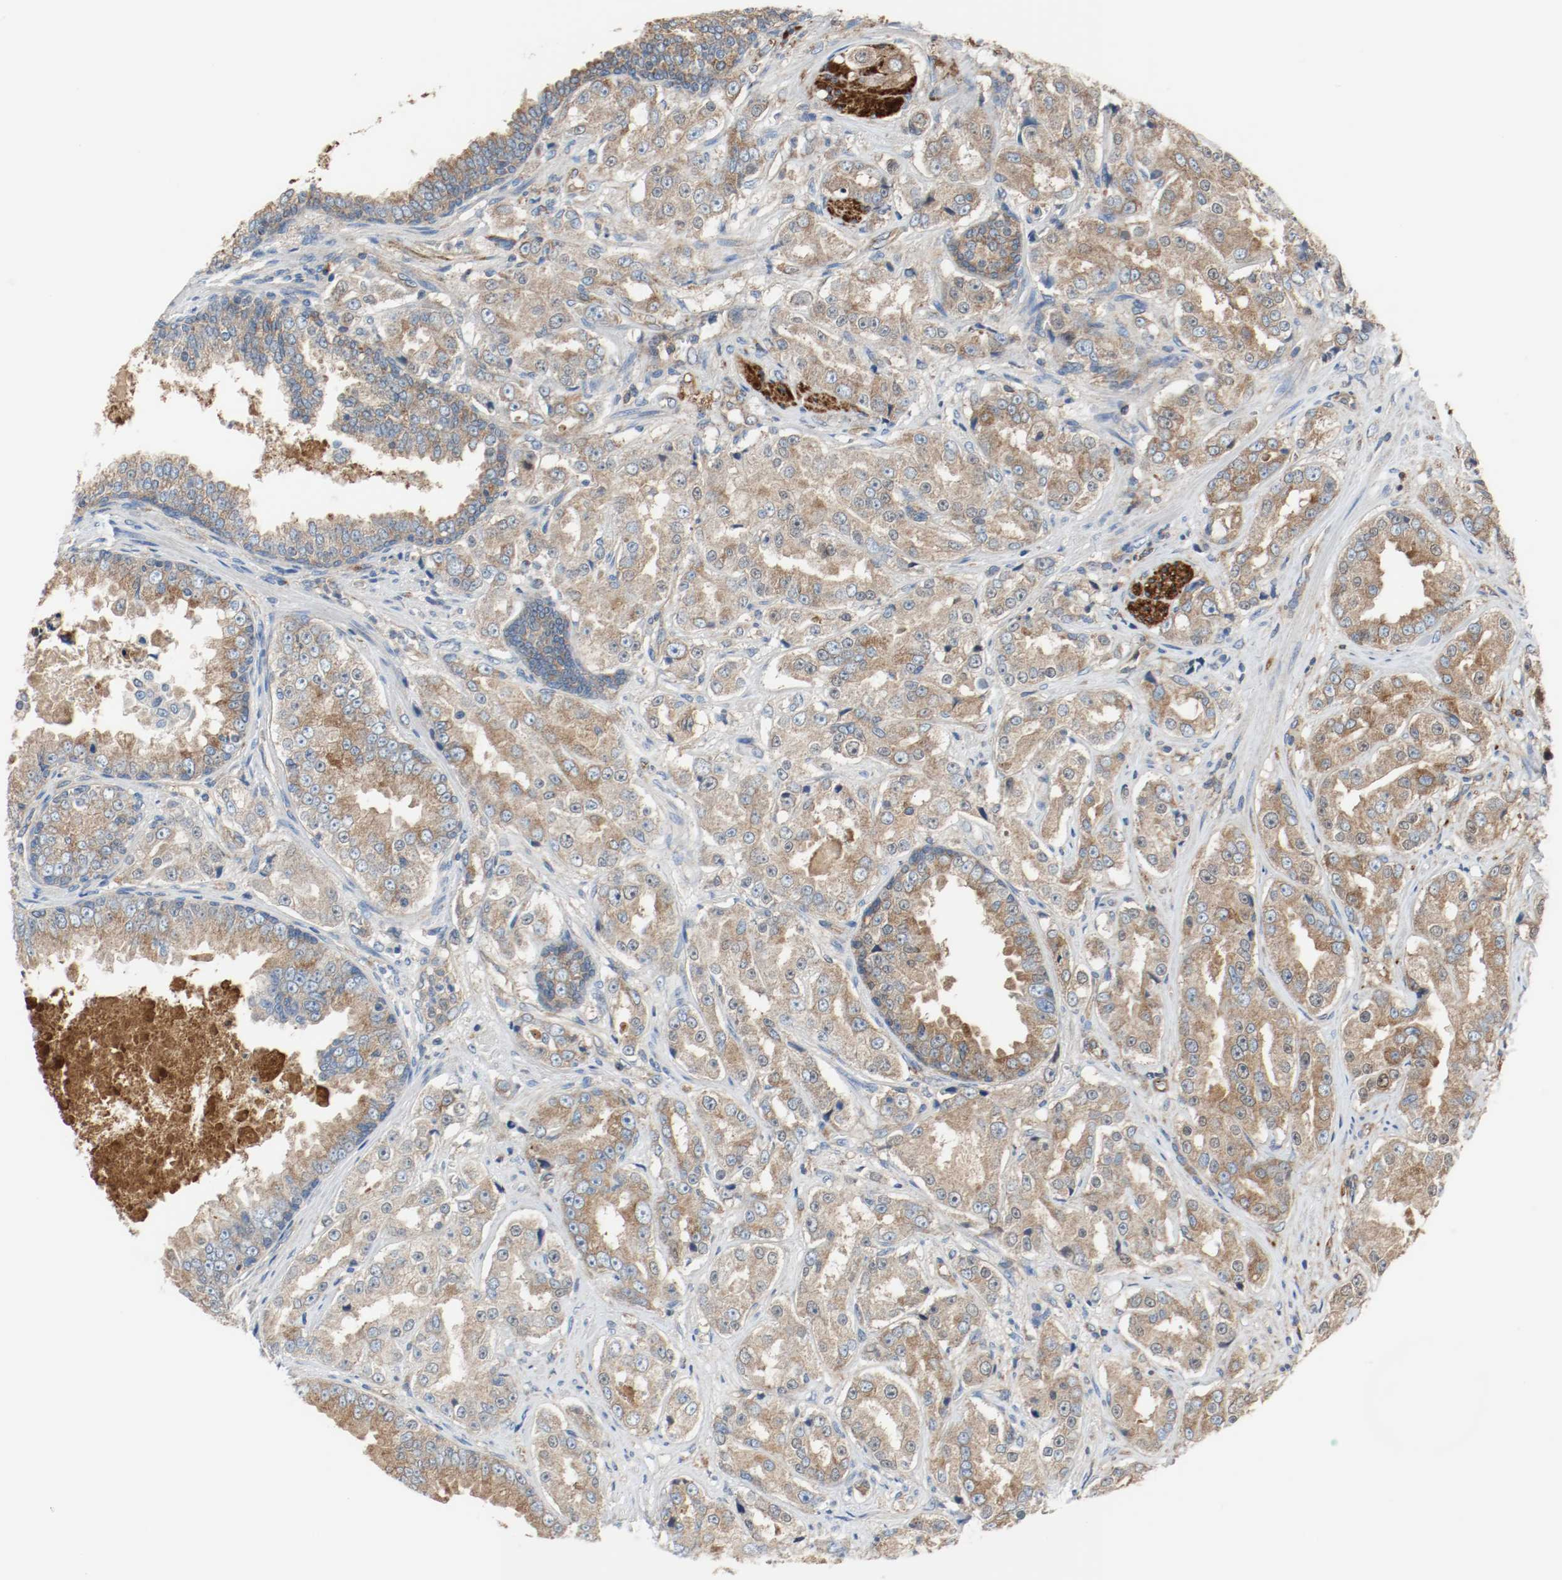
{"staining": {"intensity": "weak", "quantity": ">75%", "location": "cytoplasmic/membranous"}, "tissue": "prostate cancer", "cell_type": "Tumor cells", "image_type": "cancer", "snomed": [{"axis": "morphology", "description": "Adenocarcinoma, High grade"}, {"axis": "topography", "description": "Prostate"}], "caption": "Approximately >75% of tumor cells in prostate adenocarcinoma (high-grade) exhibit weak cytoplasmic/membranous protein positivity as visualized by brown immunohistochemical staining.", "gene": "TUBA3D", "patient": {"sex": "male", "age": 73}}